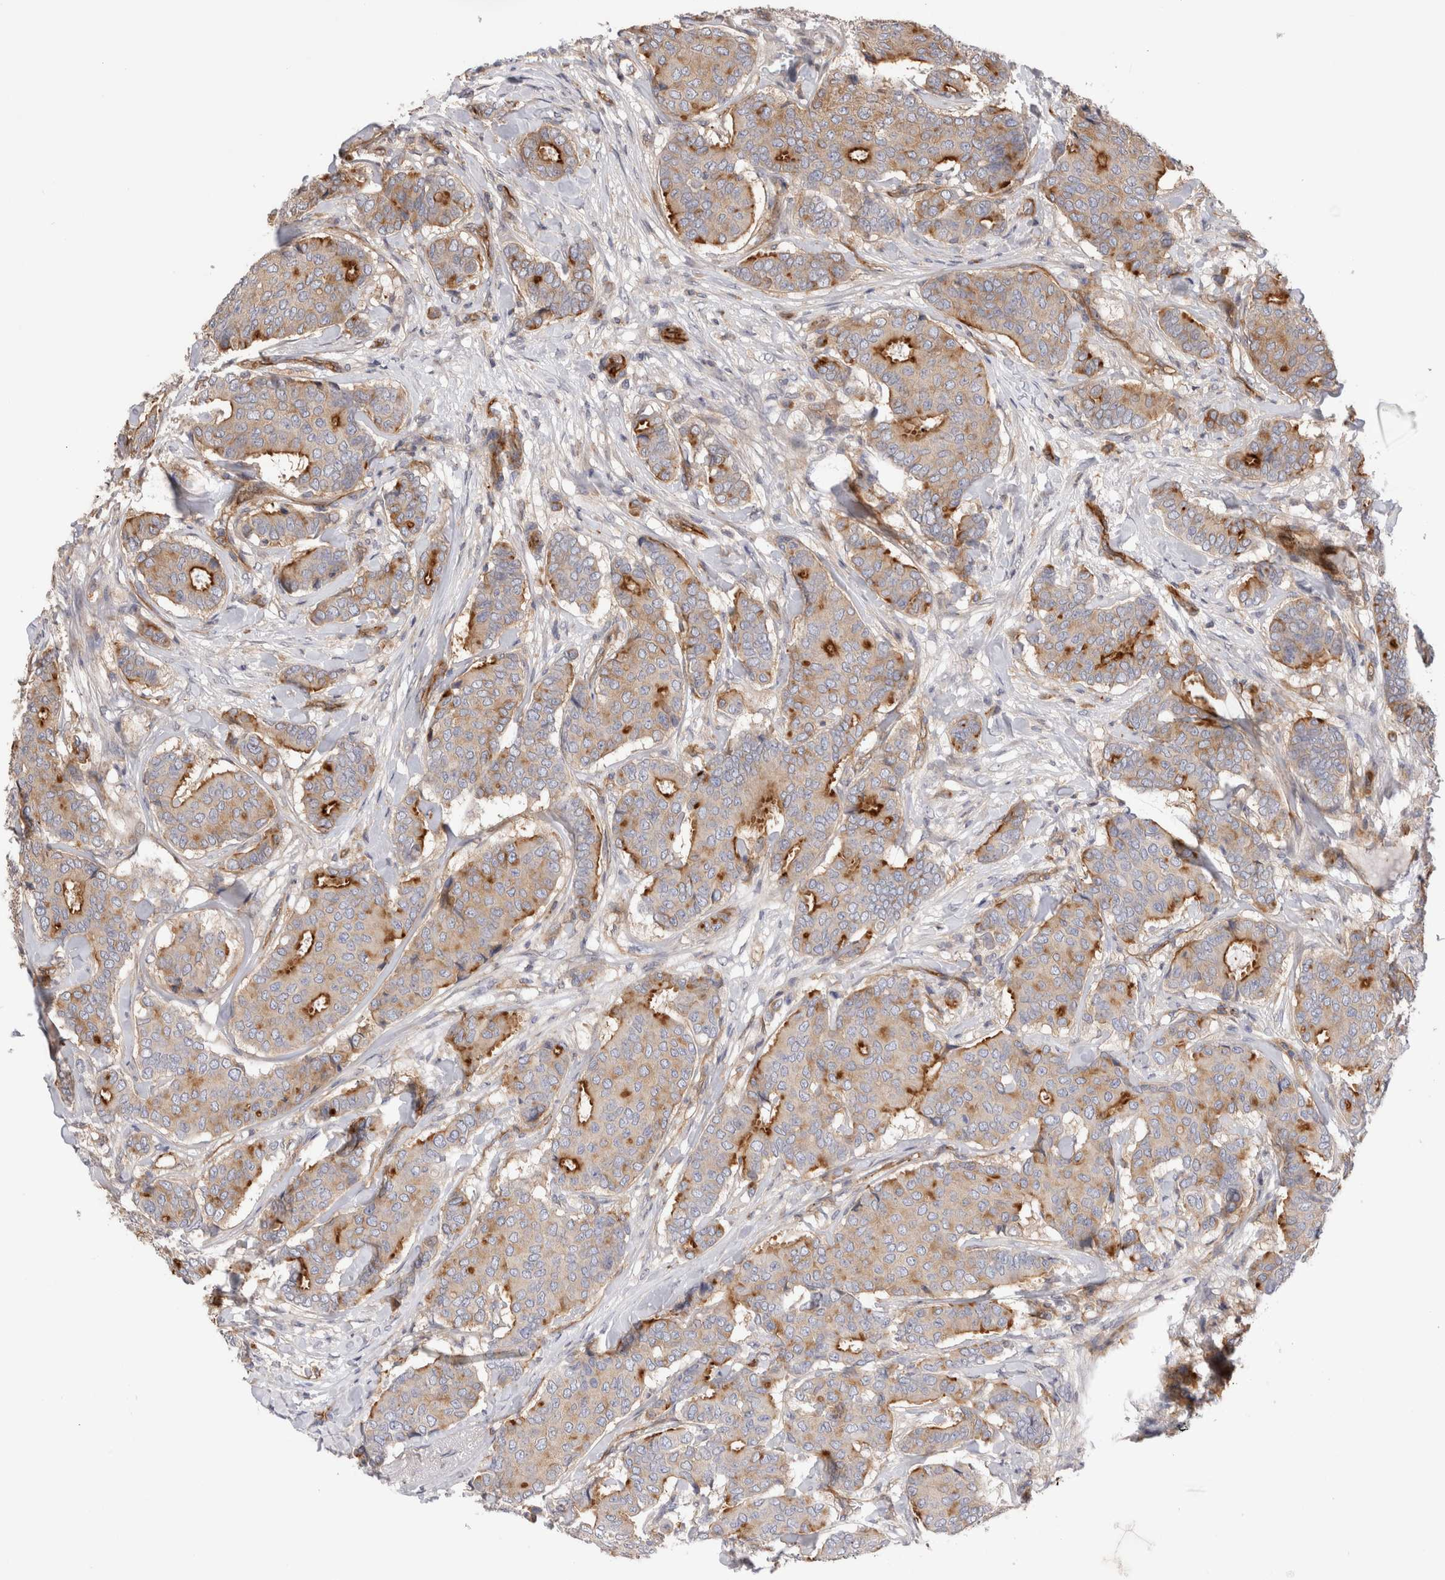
{"staining": {"intensity": "moderate", "quantity": "25%-75%", "location": "cytoplasmic/membranous"}, "tissue": "breast cancer", "cell_type": "Tumor cells", "image_type": "cancer", "snomed": [{"axis": "morphology", "description": "Duct carcinoma"}, {"axis": "topography", "description": "Breast"}], "caption": "Protein staining by immunohistochemistry (IHC) shows moderate cytoplasmic/membranous expression in approximately 25%-75% of tumor cells in breast cancer (invasive ductal carcinoma).", "gene": "BNIP2", "patient": {"sex": "female", "age": 75}}